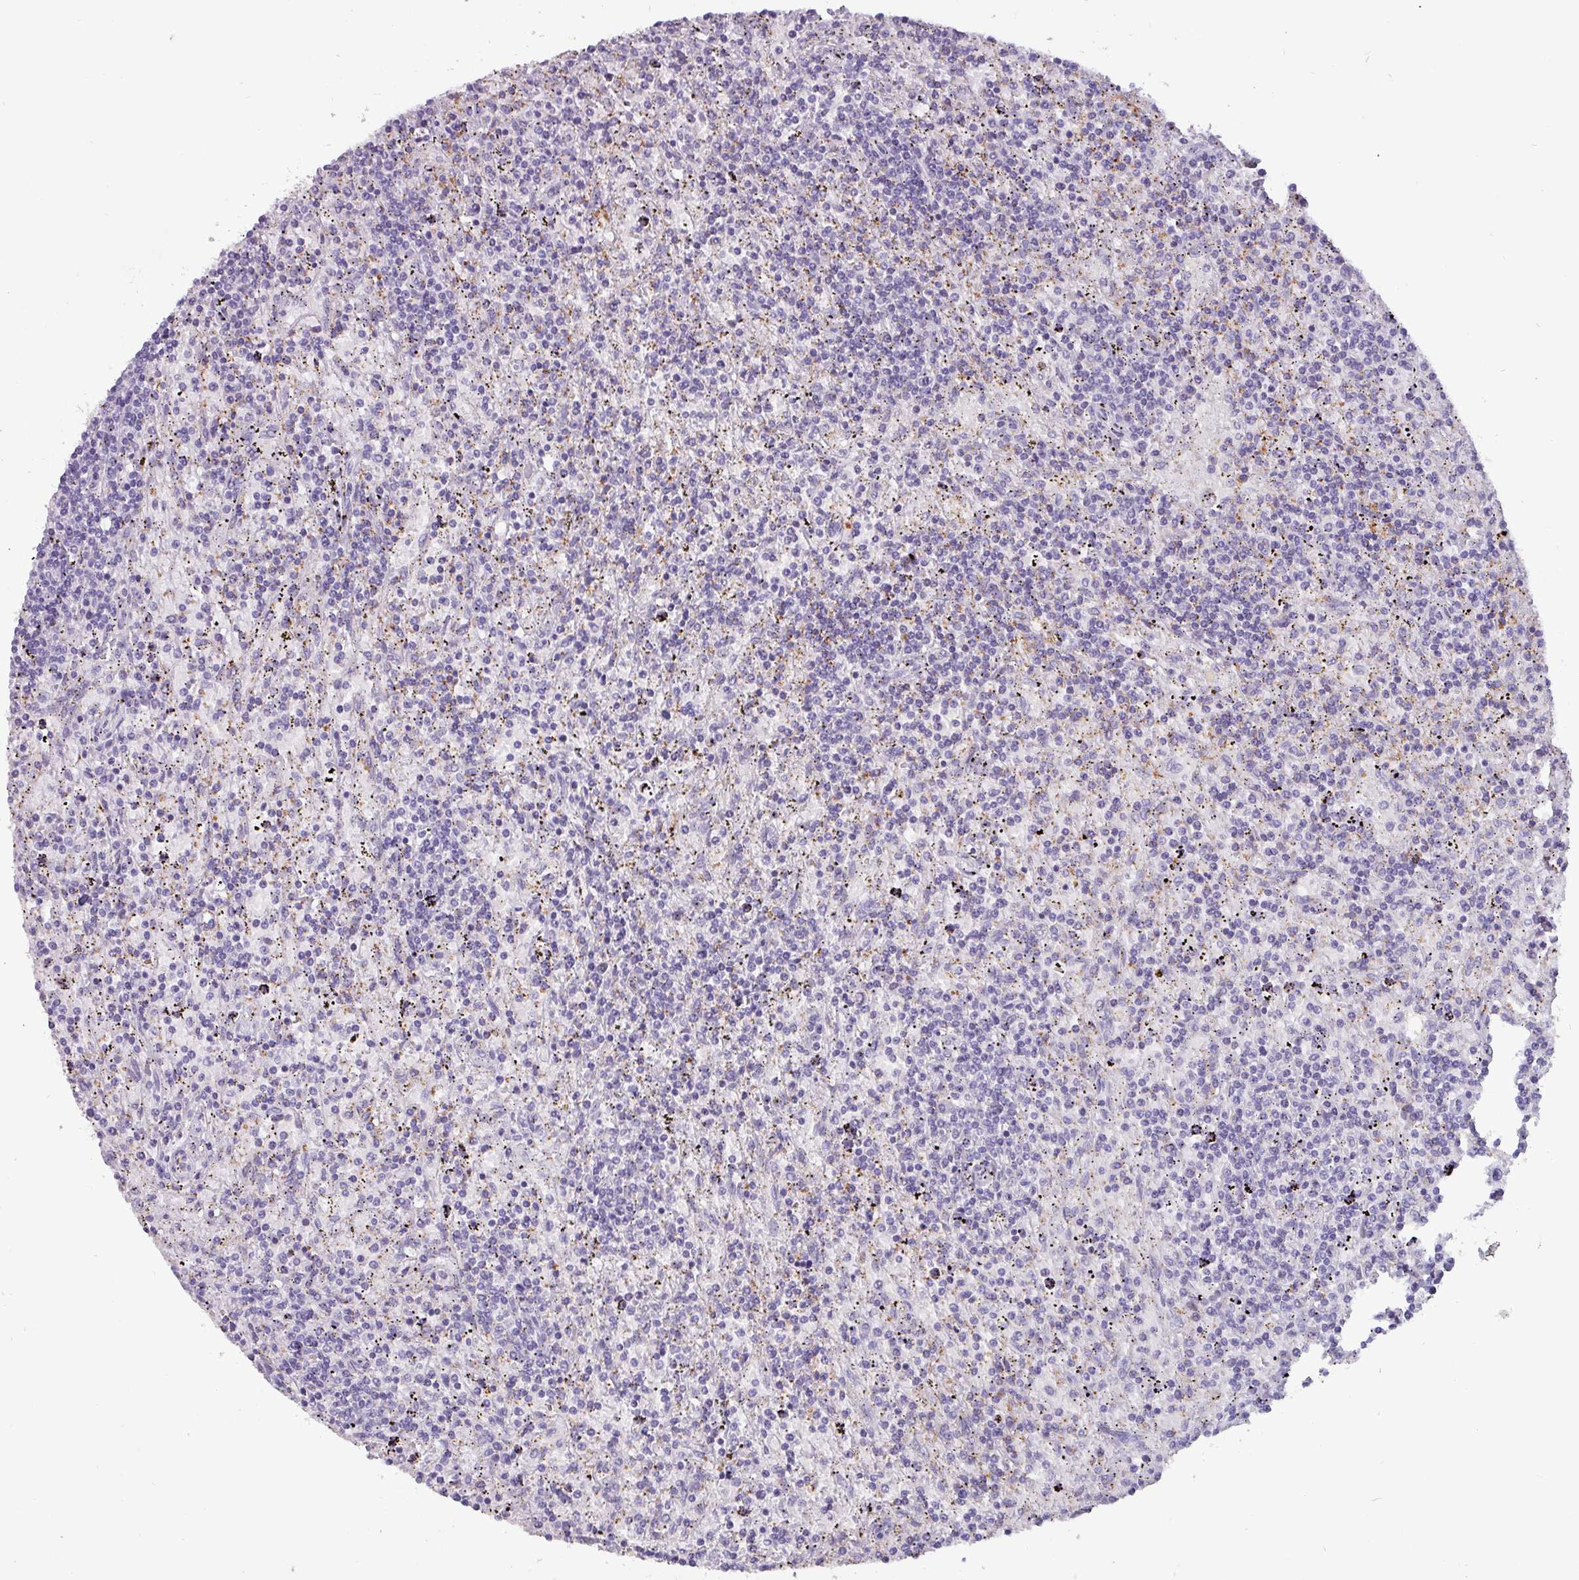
{"staining": {"intensity": "negative", "quantity": "none", "location": "none"}, "tissue": "lymphoma", "cell_type": "Tumor cells", "image_type": "cancer", "snomed": [{"axis": "morphology", "description": "Malignant lymphoma, non-Hodgkin's type, Low grade"}, {"axis": "topography", "description": "Spleen"}], "caption": "Tumor cells are negative for brown protein staining in low-grade malignant lymphoma, non-Hodgkin's type. Nuclei are stained in blue.", "gene": "PLIN2", "patient": {"sex": "male", "age": 76}}